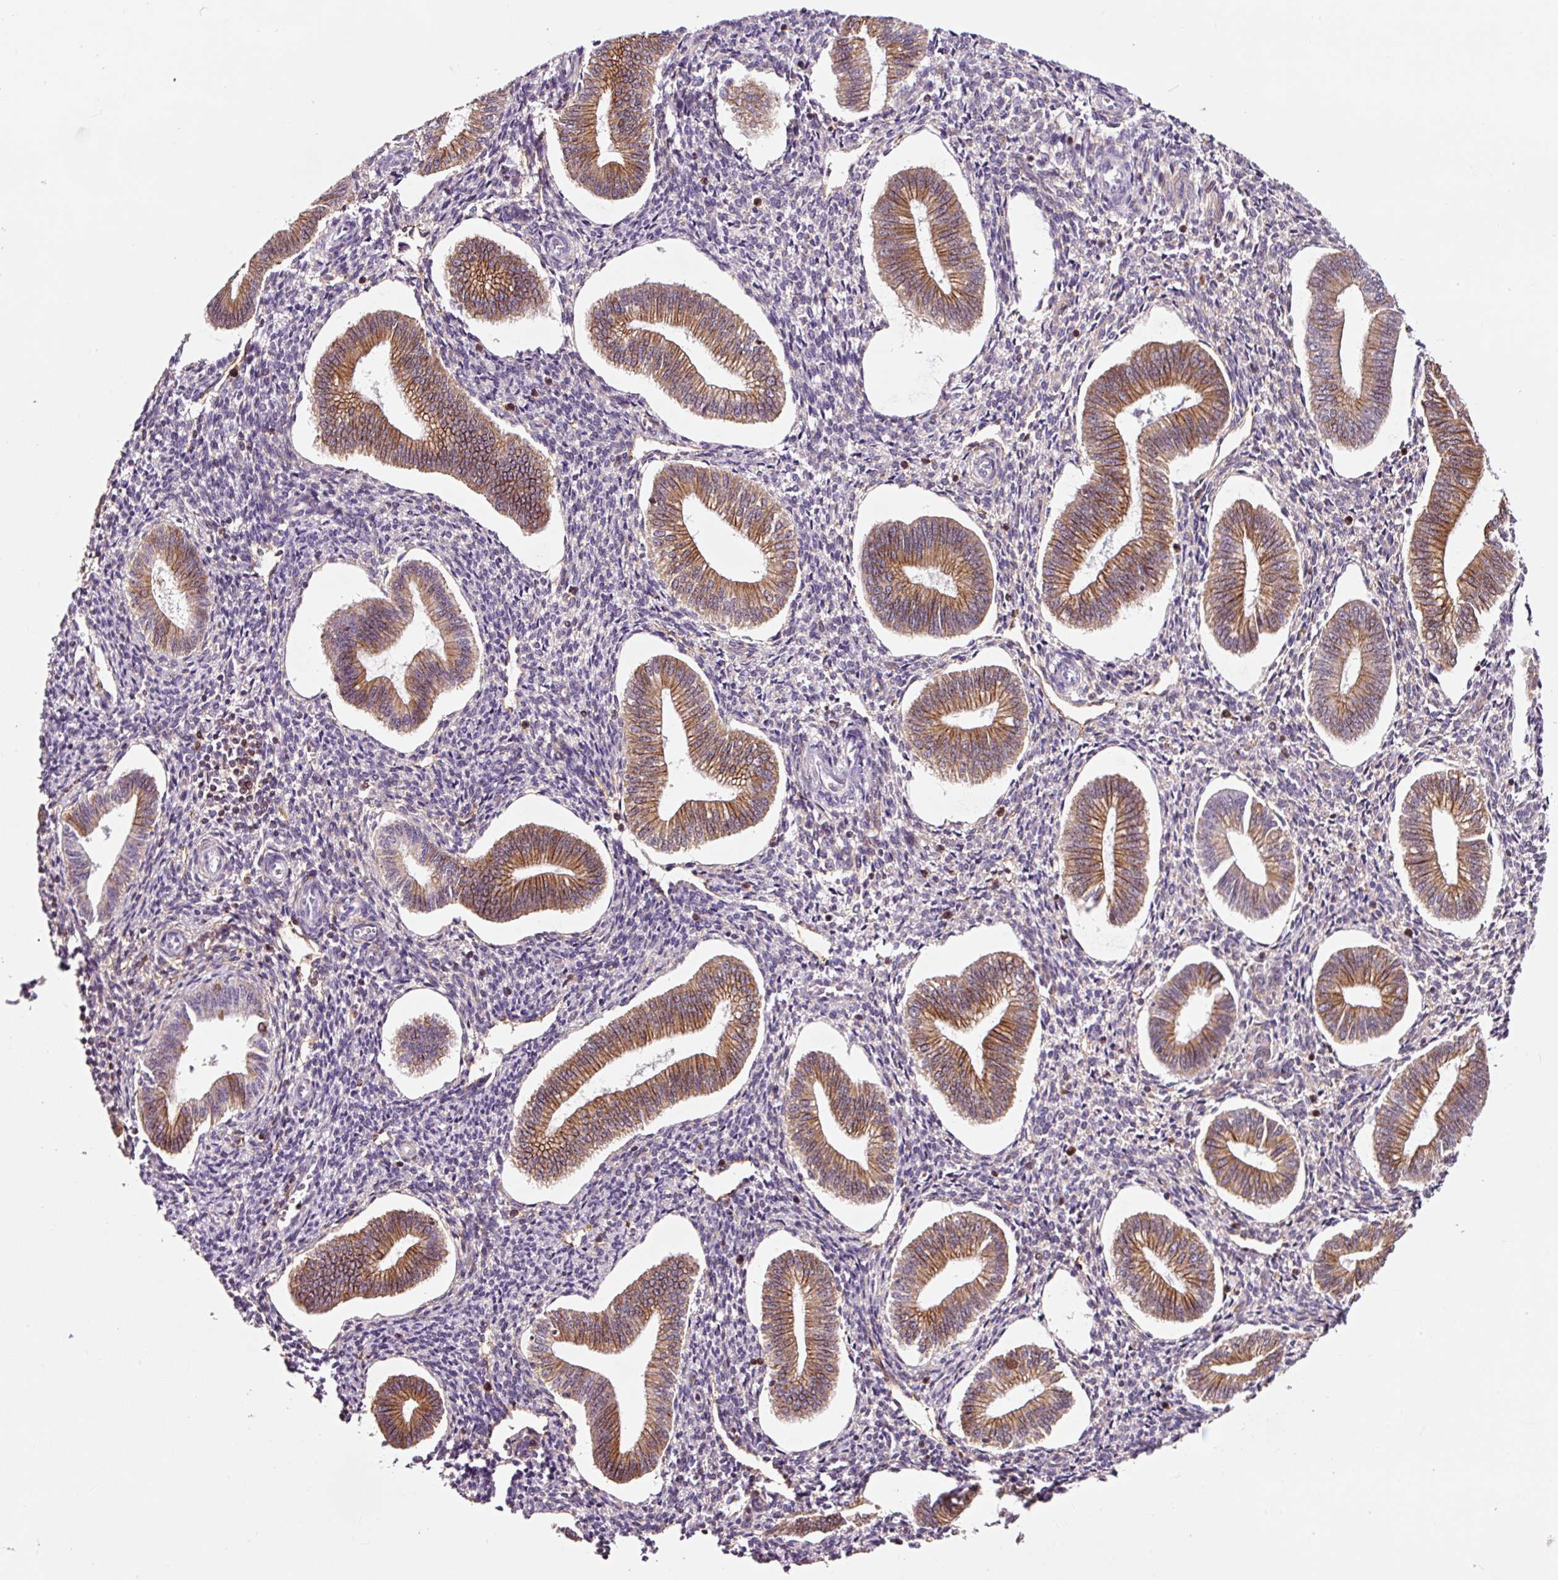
{"staining": {"intensity": "moderate", "quantity": "25%-75%", "location": "cytoplasmic/membranous"}, "tissue": "endometrium", "cell_type": "Cells in endometrial stroma", "image_type": "normal", "snomed": [{"axis": "morphology", "description": "Normal tissue, NOS"}, {"axis": "topography", "description": "Endometrium"}], "caption": "This histopathology image displays immunohistochemistry staining of normal endometrium, with medium moderate cytoplasmic/membranous positivity in about 25%-75% of cells in endometrial stroma.", "gene": "ADD3", "patient": {"sex": "female", "age": 34}}